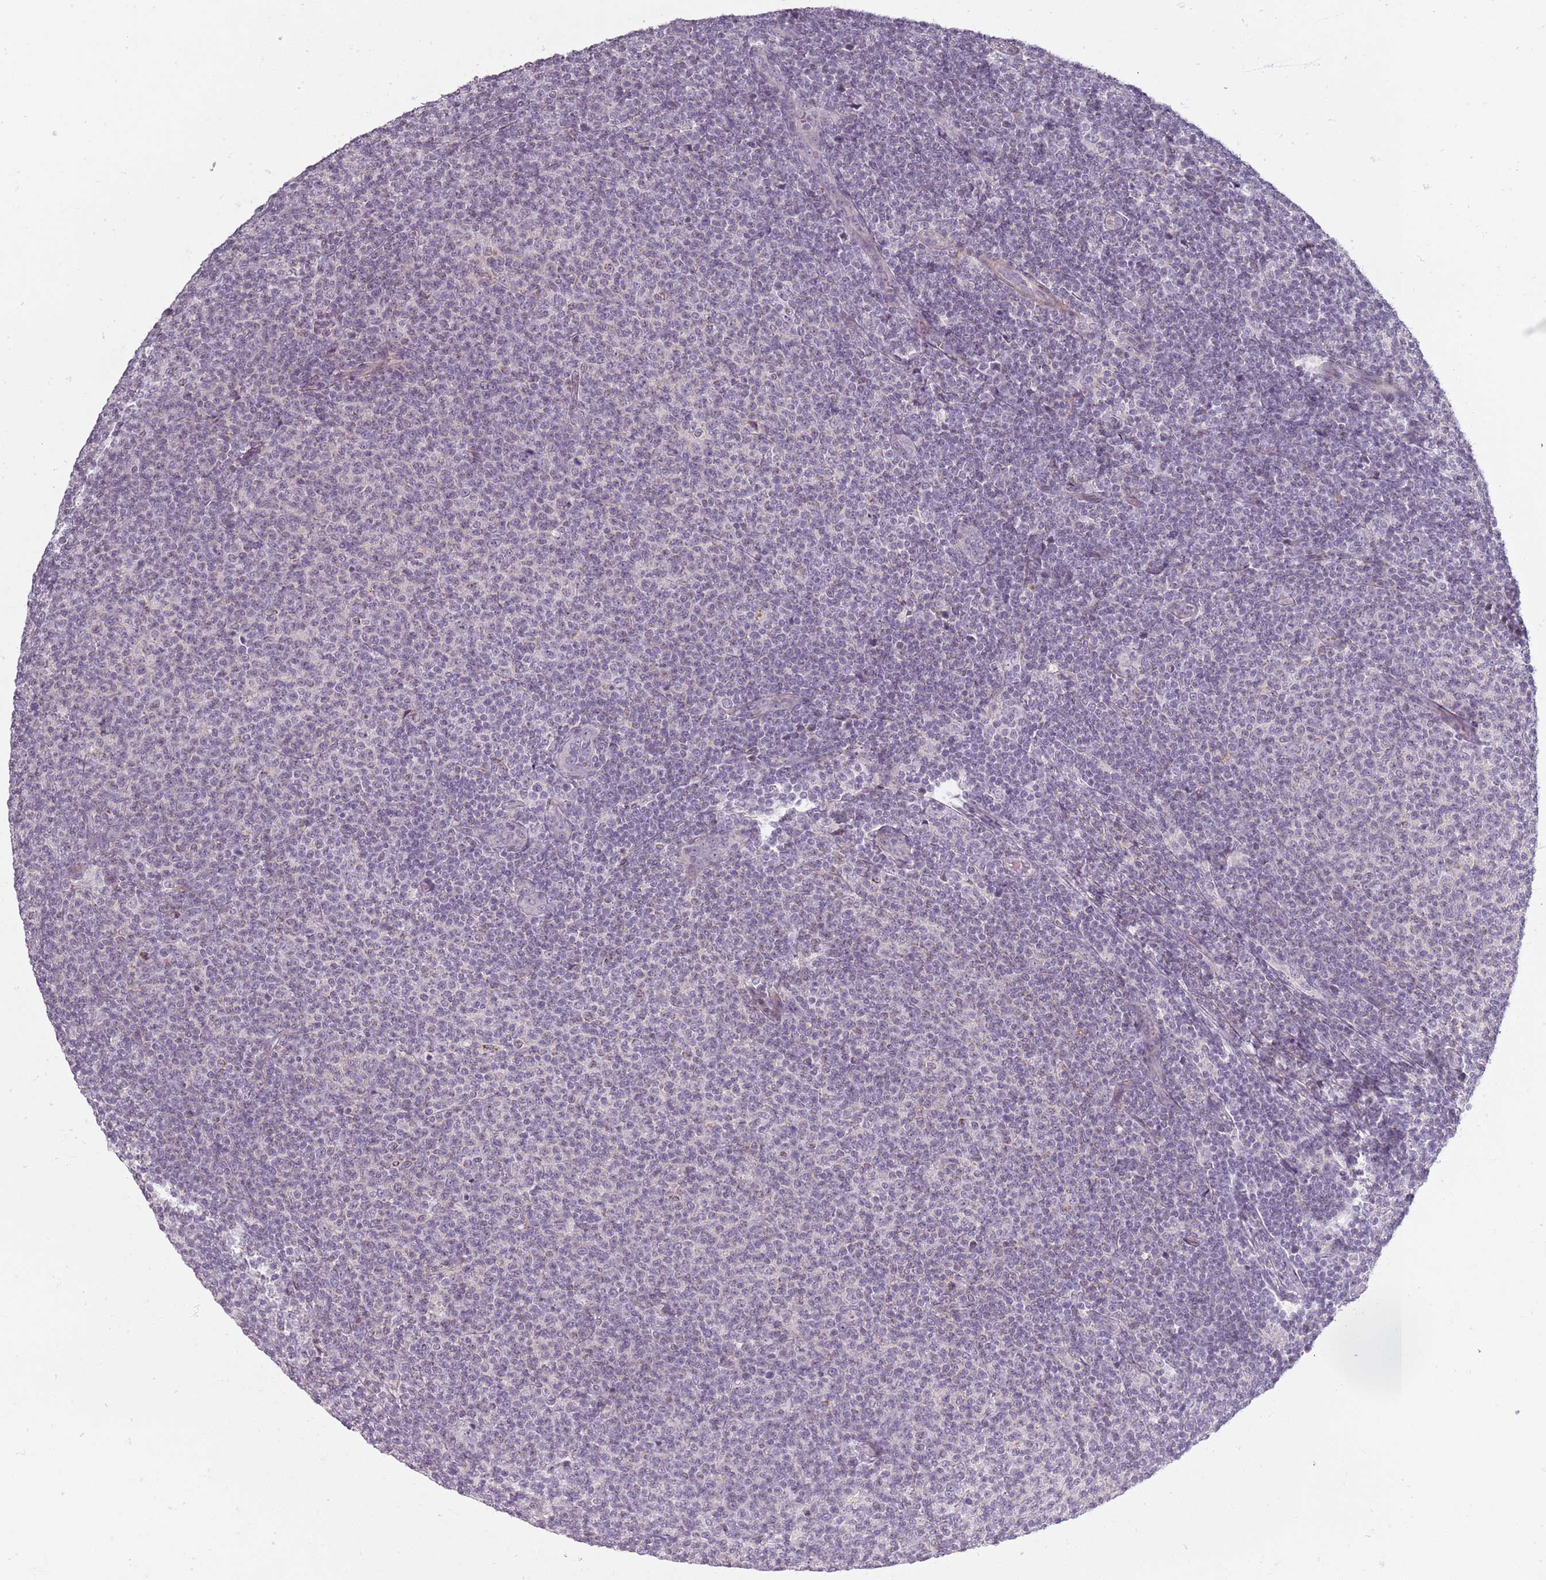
{"staining": {"intensity": "negative", "quantity": "none", "location": "none"}, "tissue": "lymphoma", "cell_type": "Tumor cells", "image_type": "cancer", "snomed": [{"axis": "morphology", "description": "Malignant lymphoma, non-Hodgkin's type, Low grade"}, {"axis": "topography", "description": "Lymph node"}], "caption": "There is no significant positivity in tumor cells of low-grade malignant lymphoma, non-Hodgkin's type.", "gene": "SYNGR3", "patient": {"sex": "male", "age": 66}}